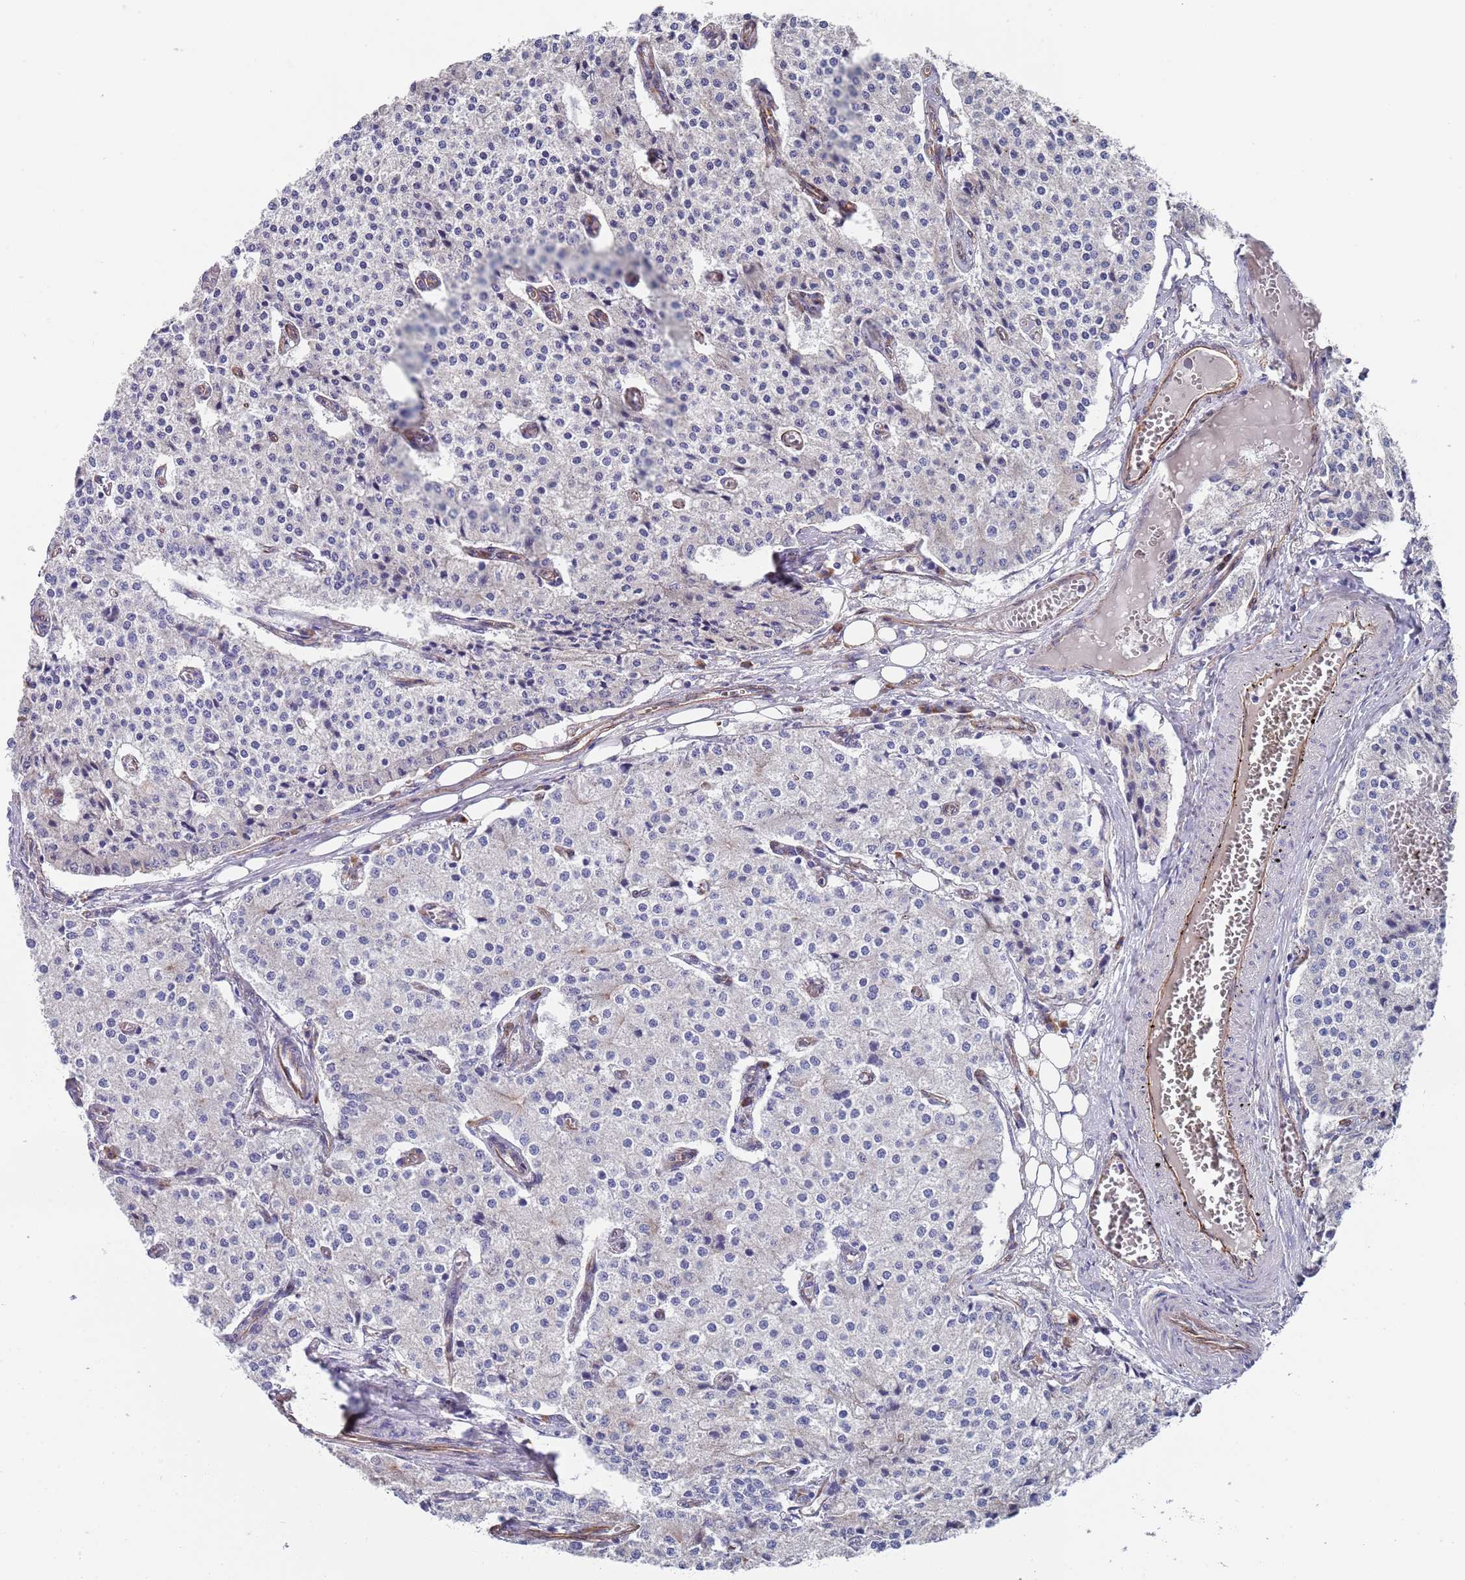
{"staining": {"intensity": "negative", "quantity": "none", "location": "none"}, "tissue": "carcinoid", "cell_type": "Tumor cells", "image_type": "cancer", "snomed": [{"axis": "morphology", "description": "Carcinoid, malignant, NOS"}, {"axis": "topography", "description": "Colon"}], "caption": "IHC image of carcinoid (malignant) stained for a protein (brown), which demonstrates no positivity in tumor cells. (Immunohistochemistry, brightfield microscopy, high magnification).", "gene": "JAKMIP2", "patient": {"sex": "female", "age": 52}}